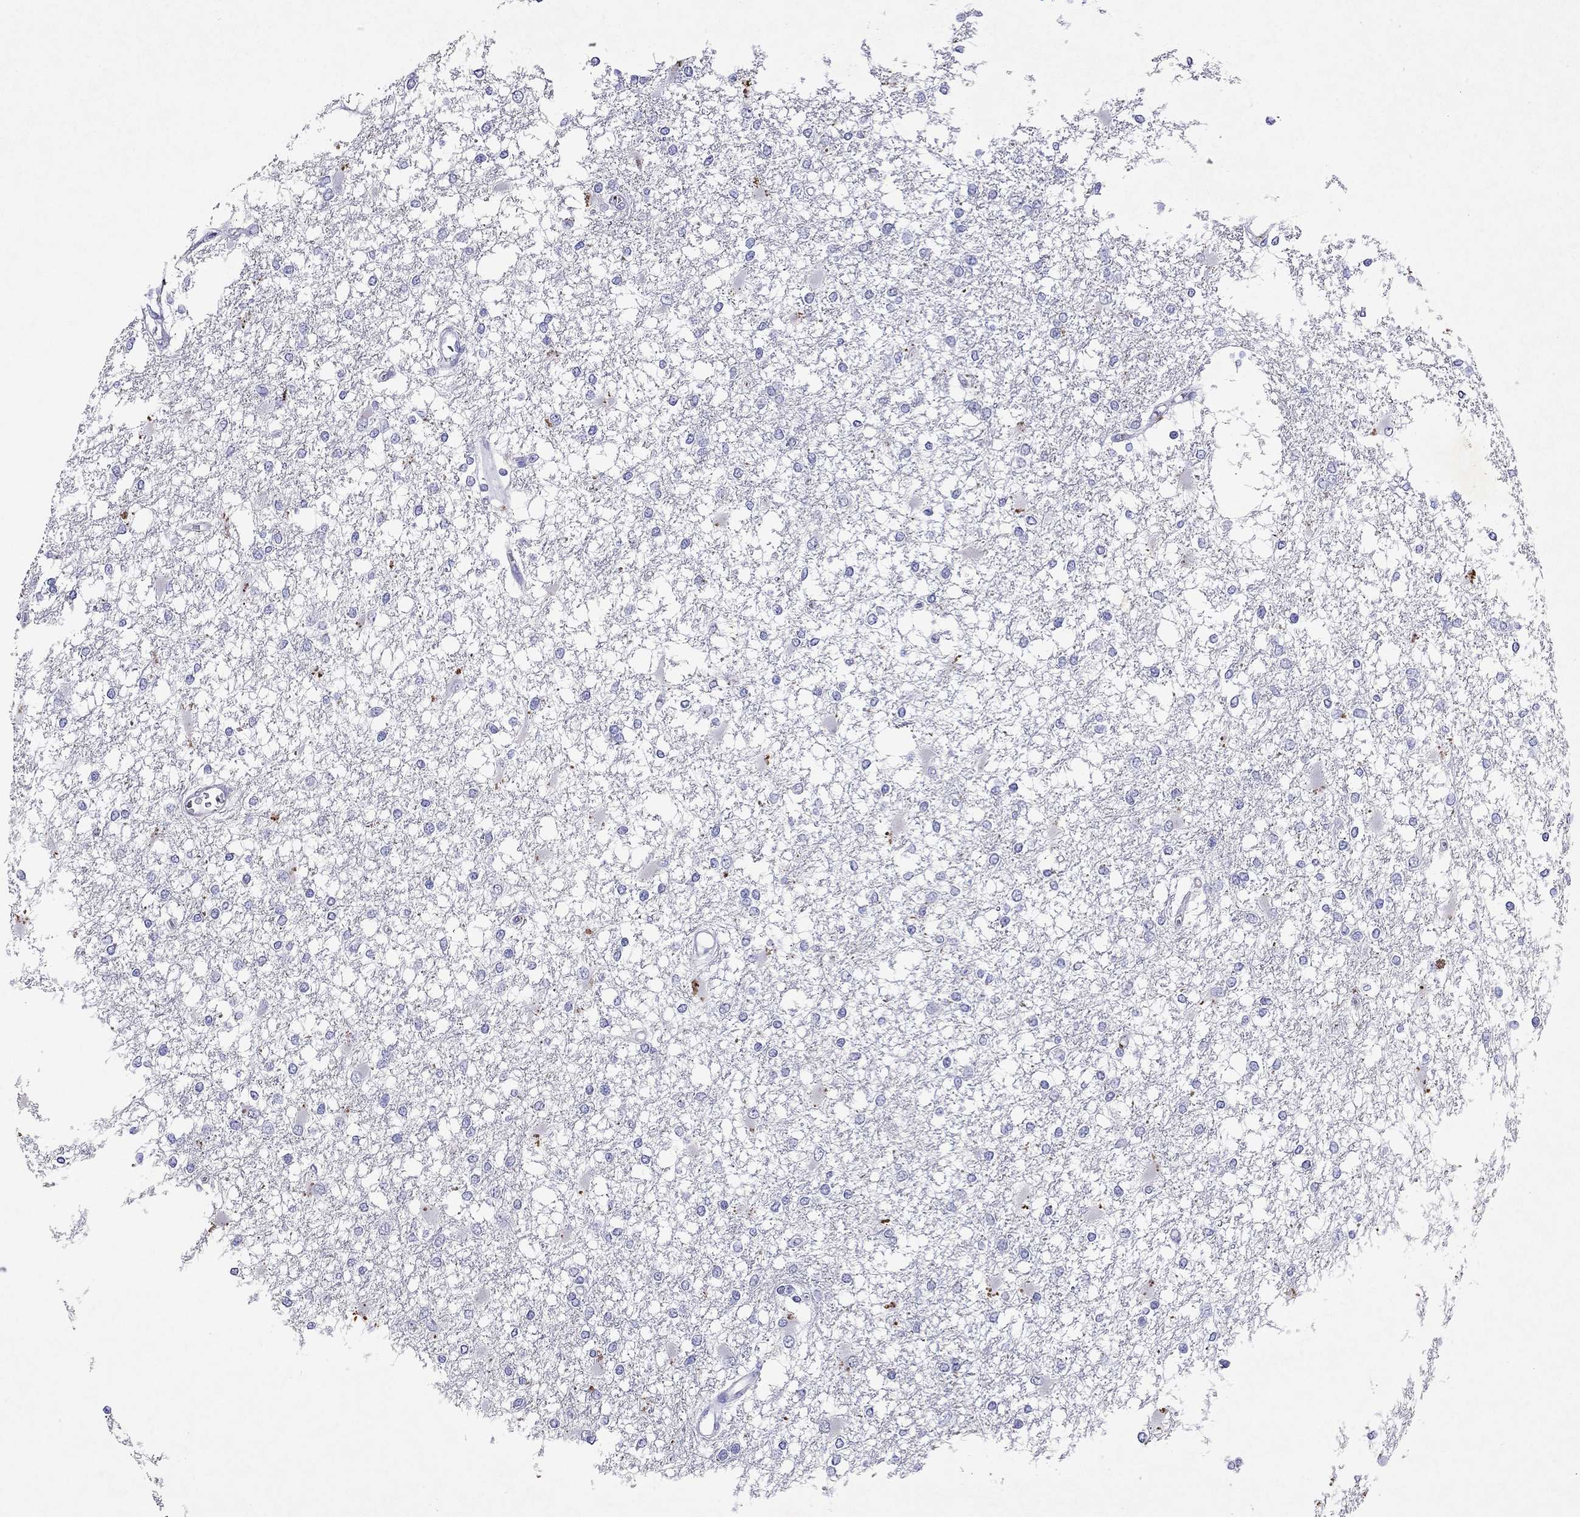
{"staining": {"intensity": "negative", "quantity": "none", "location": "none"}, "tissue": "glioma", "cell_type": "Tumor cells", "image_type": "cancer", "snomed": [{"axis": "morphology", "description": "Glioma, malignant, High grade"}, {"axis": "topography", "description": "Cerebral cortex"}], "caption": "High magnification brightfield microscopy of malignant glioma (high-grade) stained with DAB (brown) and counterstained with hematoxylin (blue): tumor cells show no significant positivity.", "gene": "ARMC12", "patient": {"sex": "male", "age": 79}}